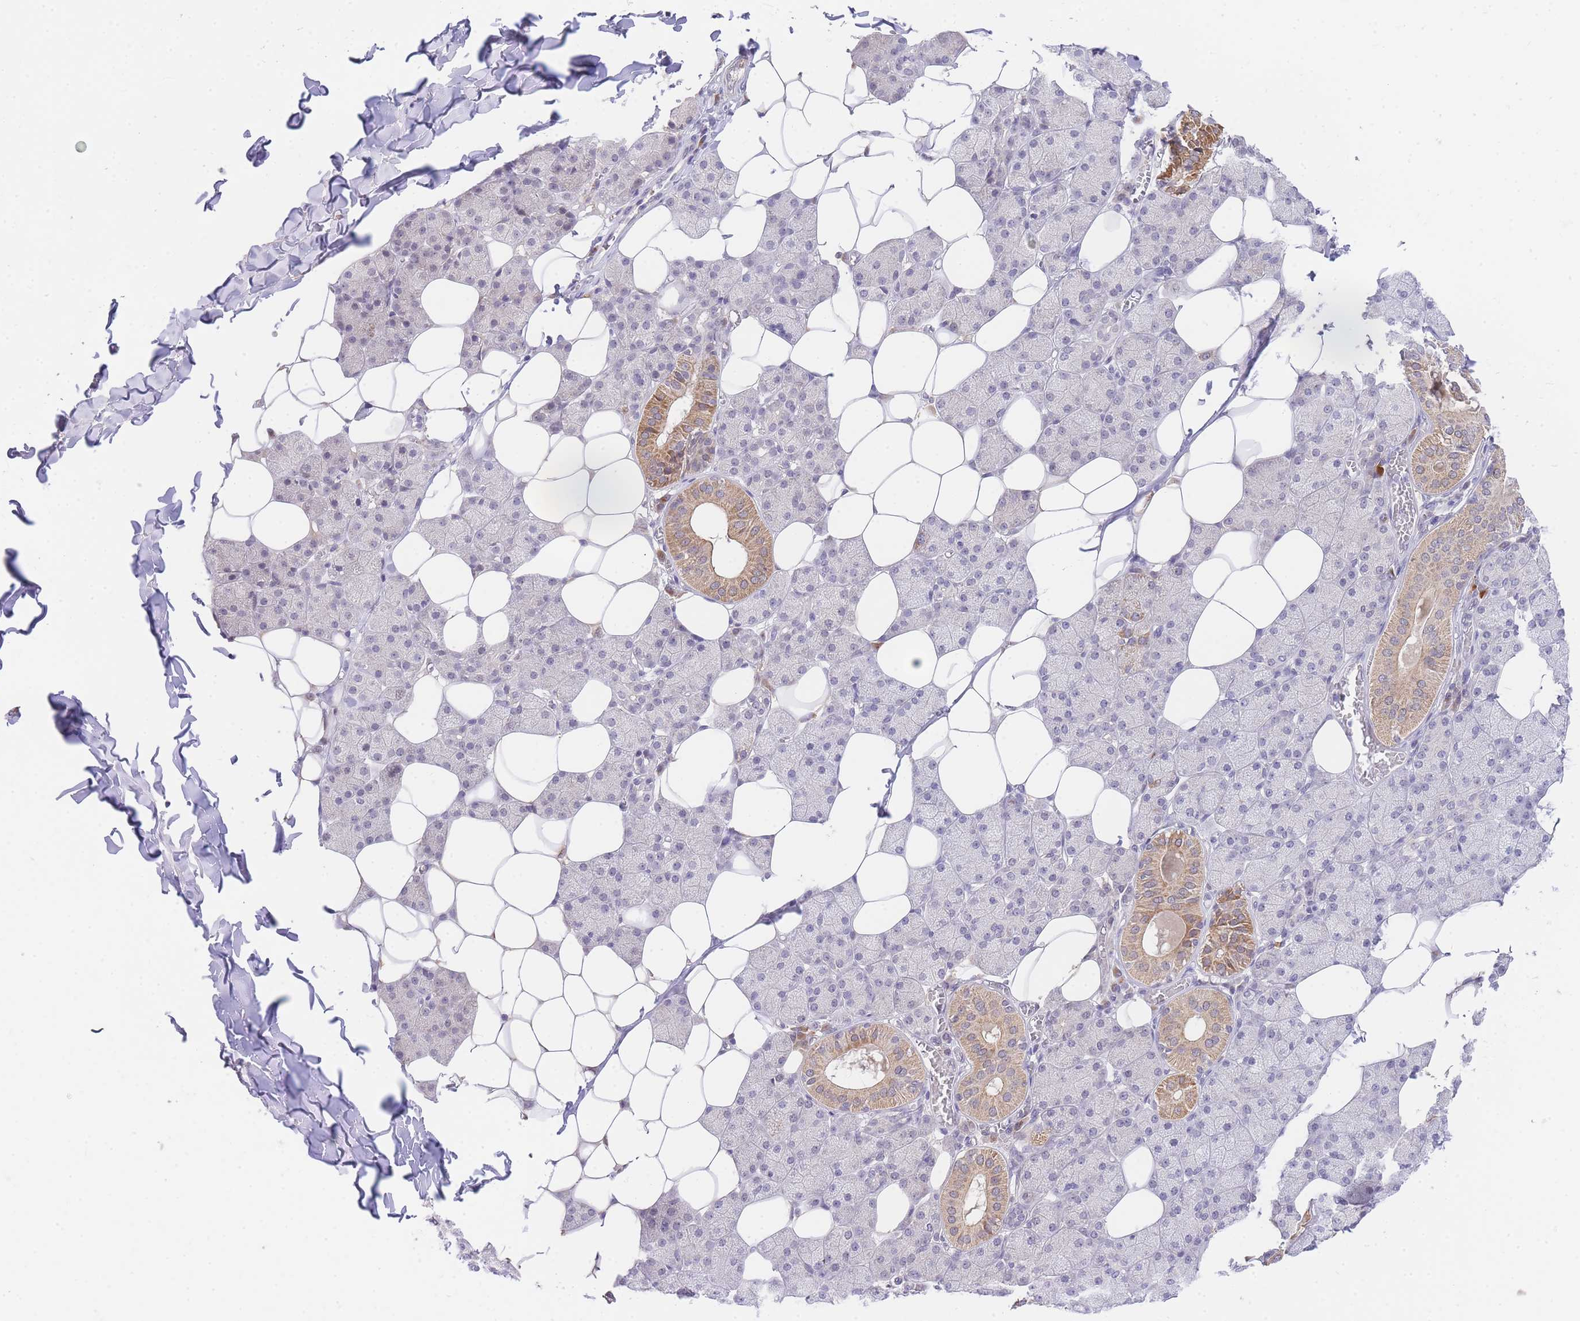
{"staining": {"intensity": "strong", "quantity": "<25%", "location": "cytoplasmic/membranous"}, "tissue": "salivary gland", "cell_type": "Glandular cells", "image_type": "normal", "snomed": [{"axis": "morphology", "description": "Normal tissue, NOS"}, {"axis": "topography", "description": "Salivary gland"}], "caption": "Protein staining of unremarkable salivary gland demonstrates strong cytoplasmic/membranous expression in approximately <25% of glandular cells.", "gene": "SLC25A33", "patient": {"sex": "female", "age": 33}}